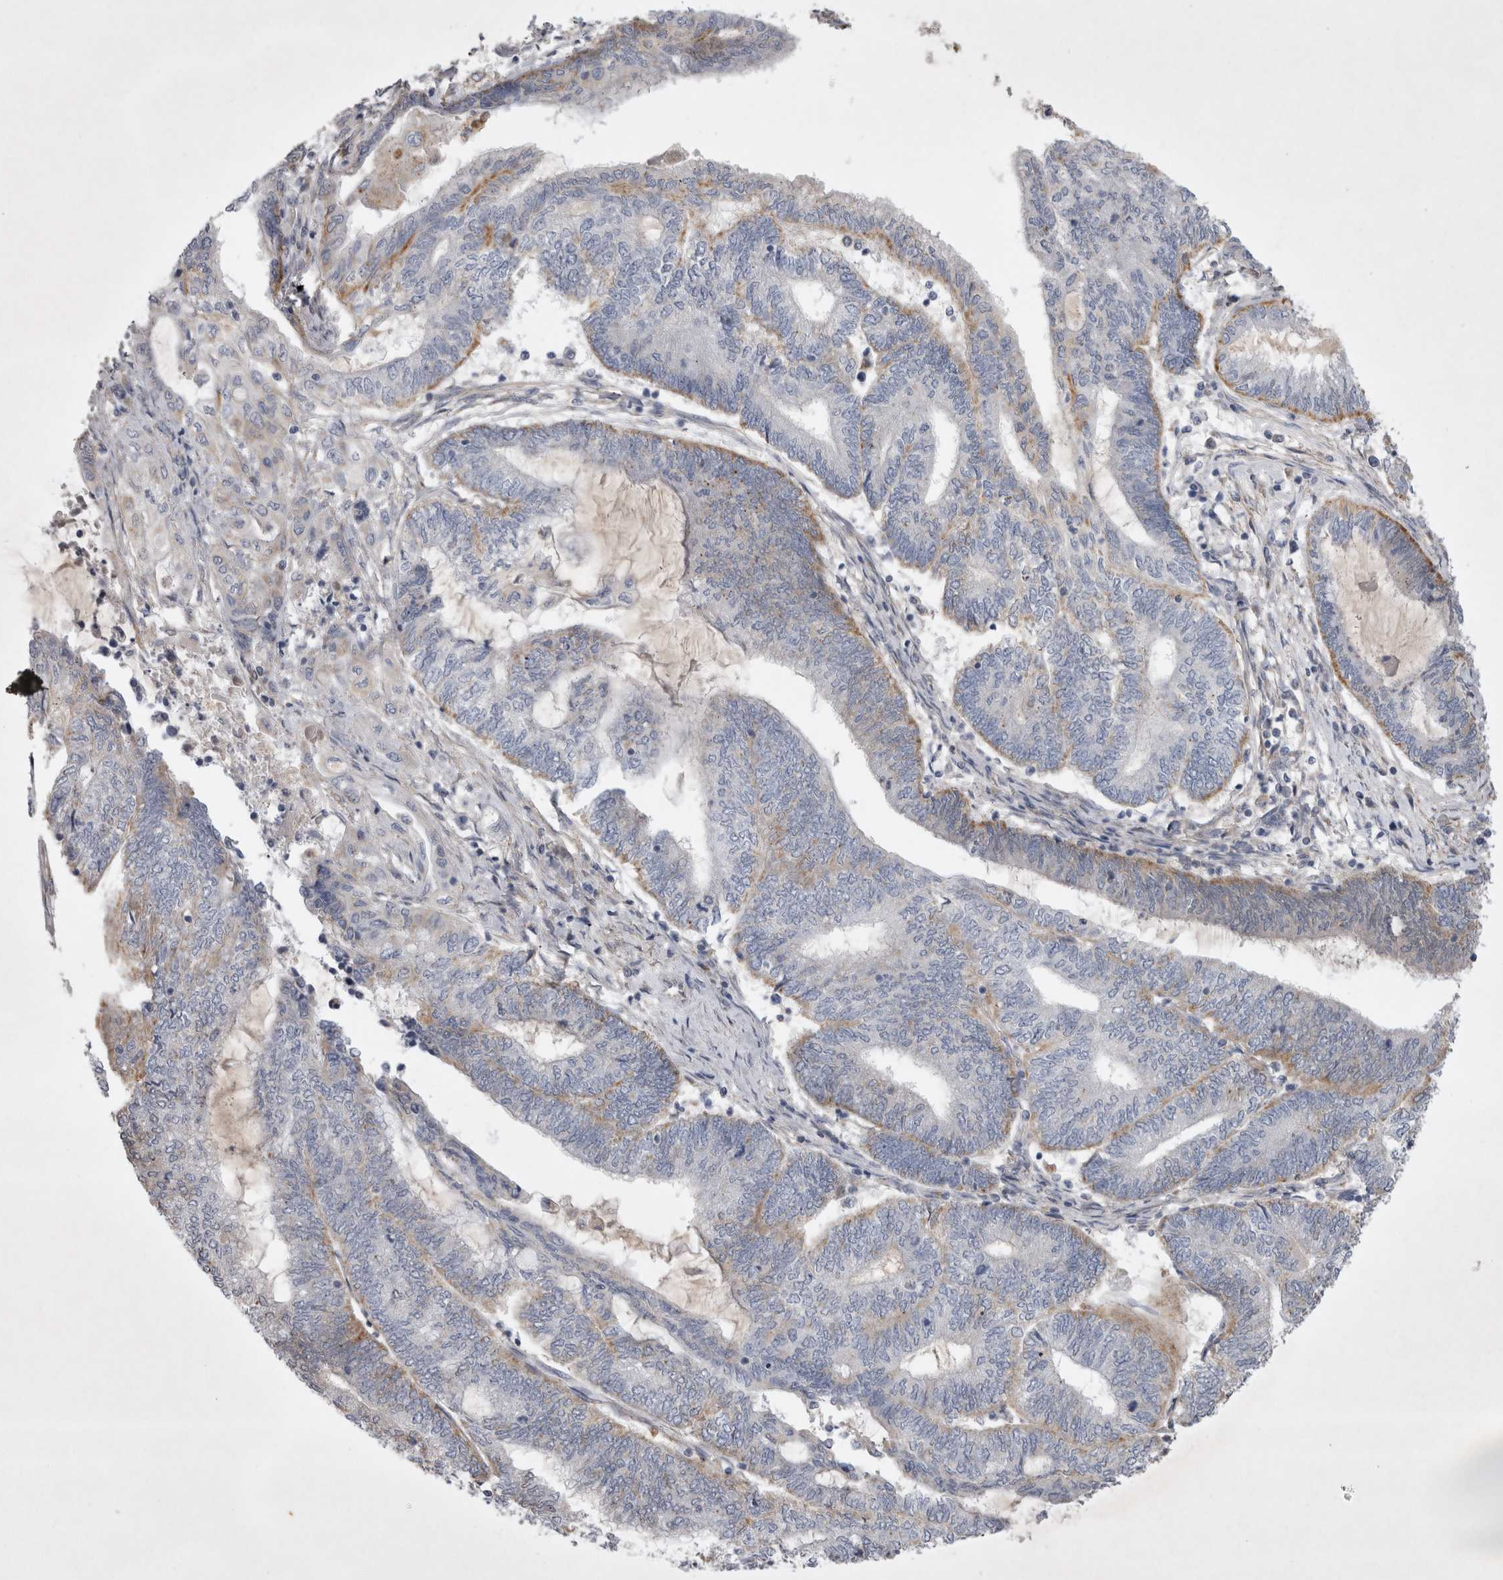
{"staining": {"intensity": "weak", "quantity": "25%-75%", "location": "cytoplasmic/membranous"}, "tissue": "endometrial cancer", "cell_type": "Tumor cells", "image_type": "cancer", "snomed": [{"axis": "morphology", "description": "Adenocarcinoma, NOS"}, {"axis": "topography", "description": "Uterus"}, {"axis": "topography", "description": "Endometrium"}], "caption": "High-power microscopy captured an IHC histopathology image of endometrial adenocarcinoma, revealing weak cytoplasmic/membranous staining in about 25%-75% of tumor cells. The protein of interest is shown in brown color, while the nuclei are stained blue.", "gene": "STRADB", "patient": {"sex": "female", "age": 70}}